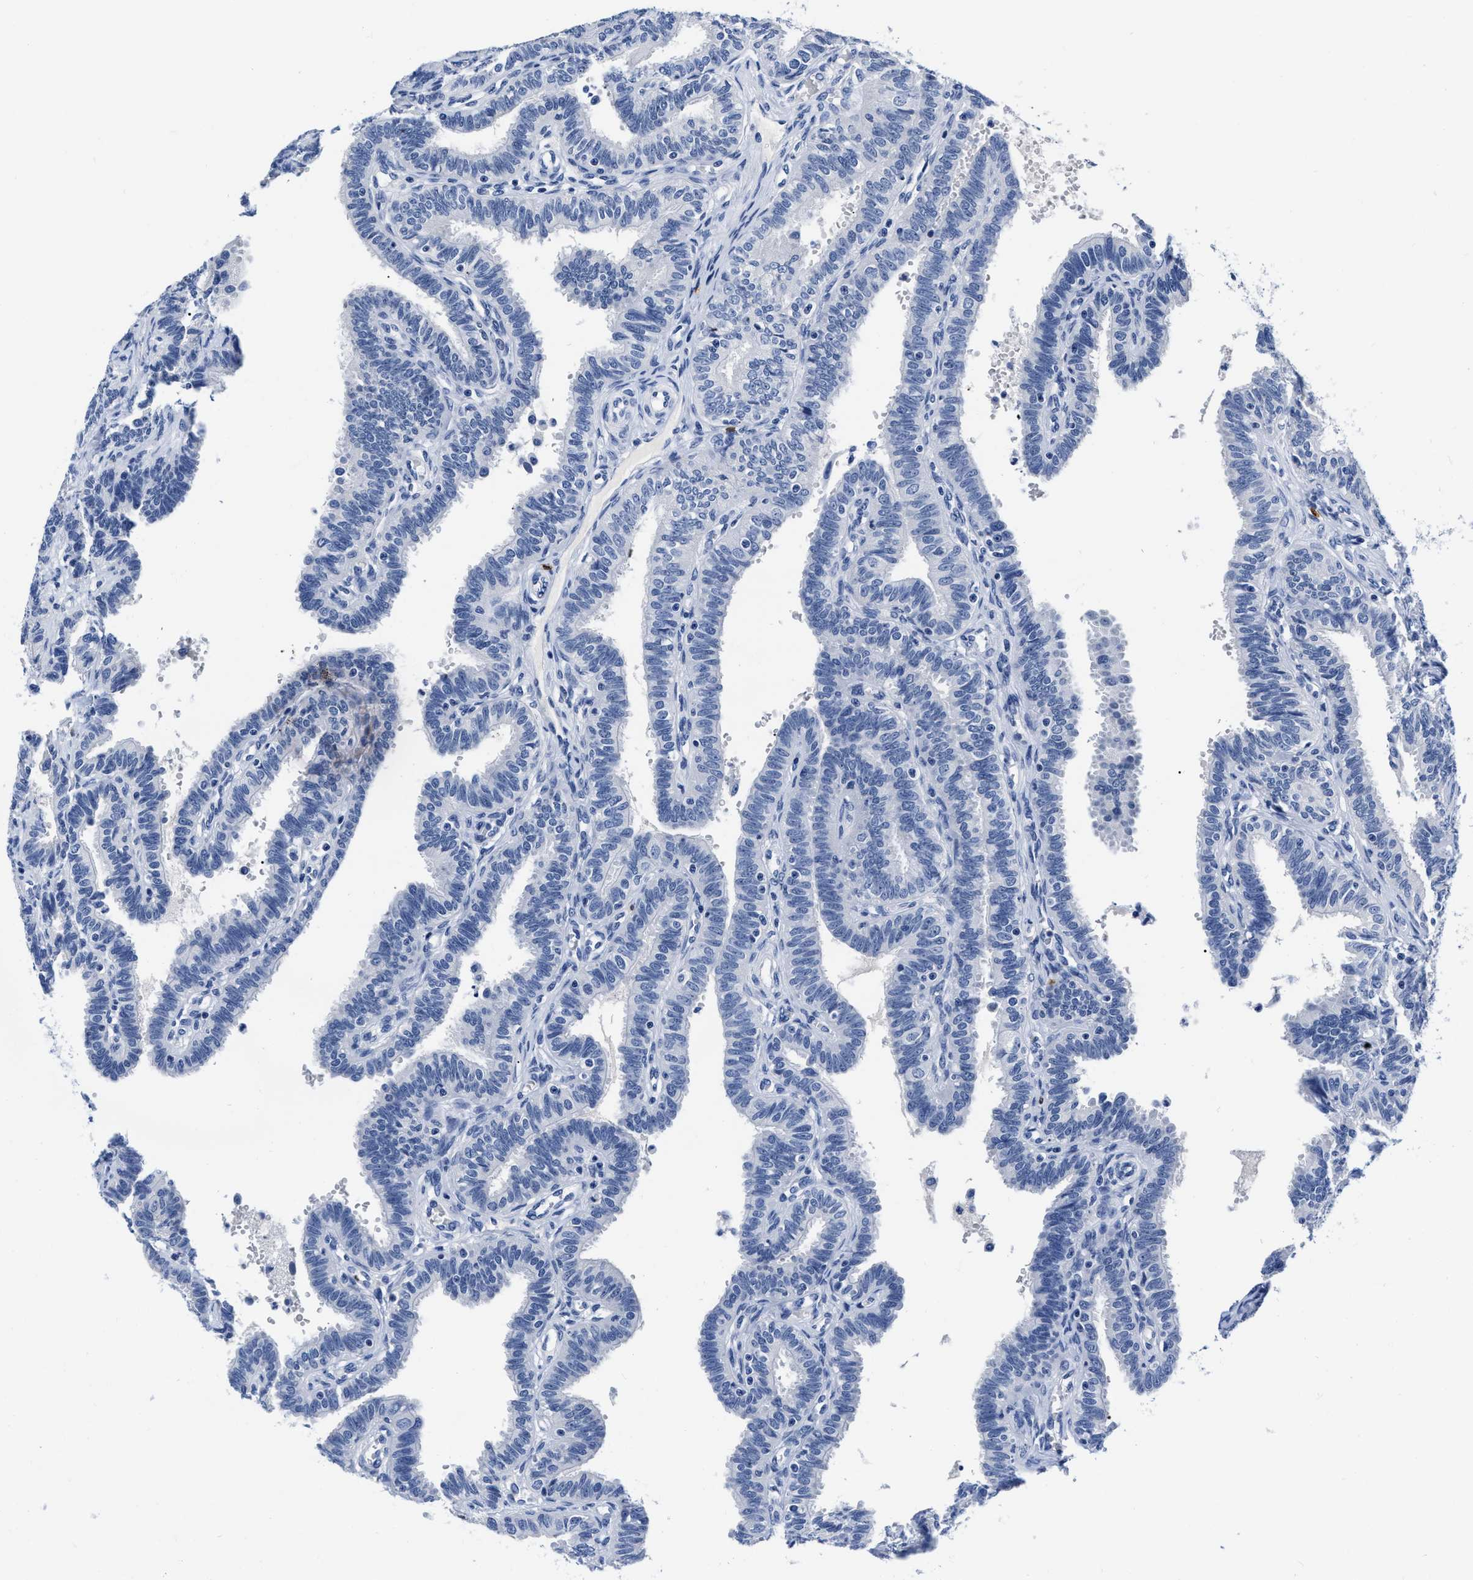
{"staining": {"intensity": "negative", "quantity": "none", "location": "none"}, "tissue": "fallopian tube", "cell_type": "Glandular cells", "image_type": "normal", "snomed": [{"axis": "morphology", "description": "Normal tissue, NOS"}, {"axis": "topography", "description": "Fallopian tube"}, {"axis": "topography", "description": "Placenta"}], "caption": "Immunohistochemistry (IHC) micrograph of benign fallopian tube stained for a protein (brown), which reveals no staining in glandular cells.", "gene": "CER1", "patient": {"sex": "female", "age": 34}}